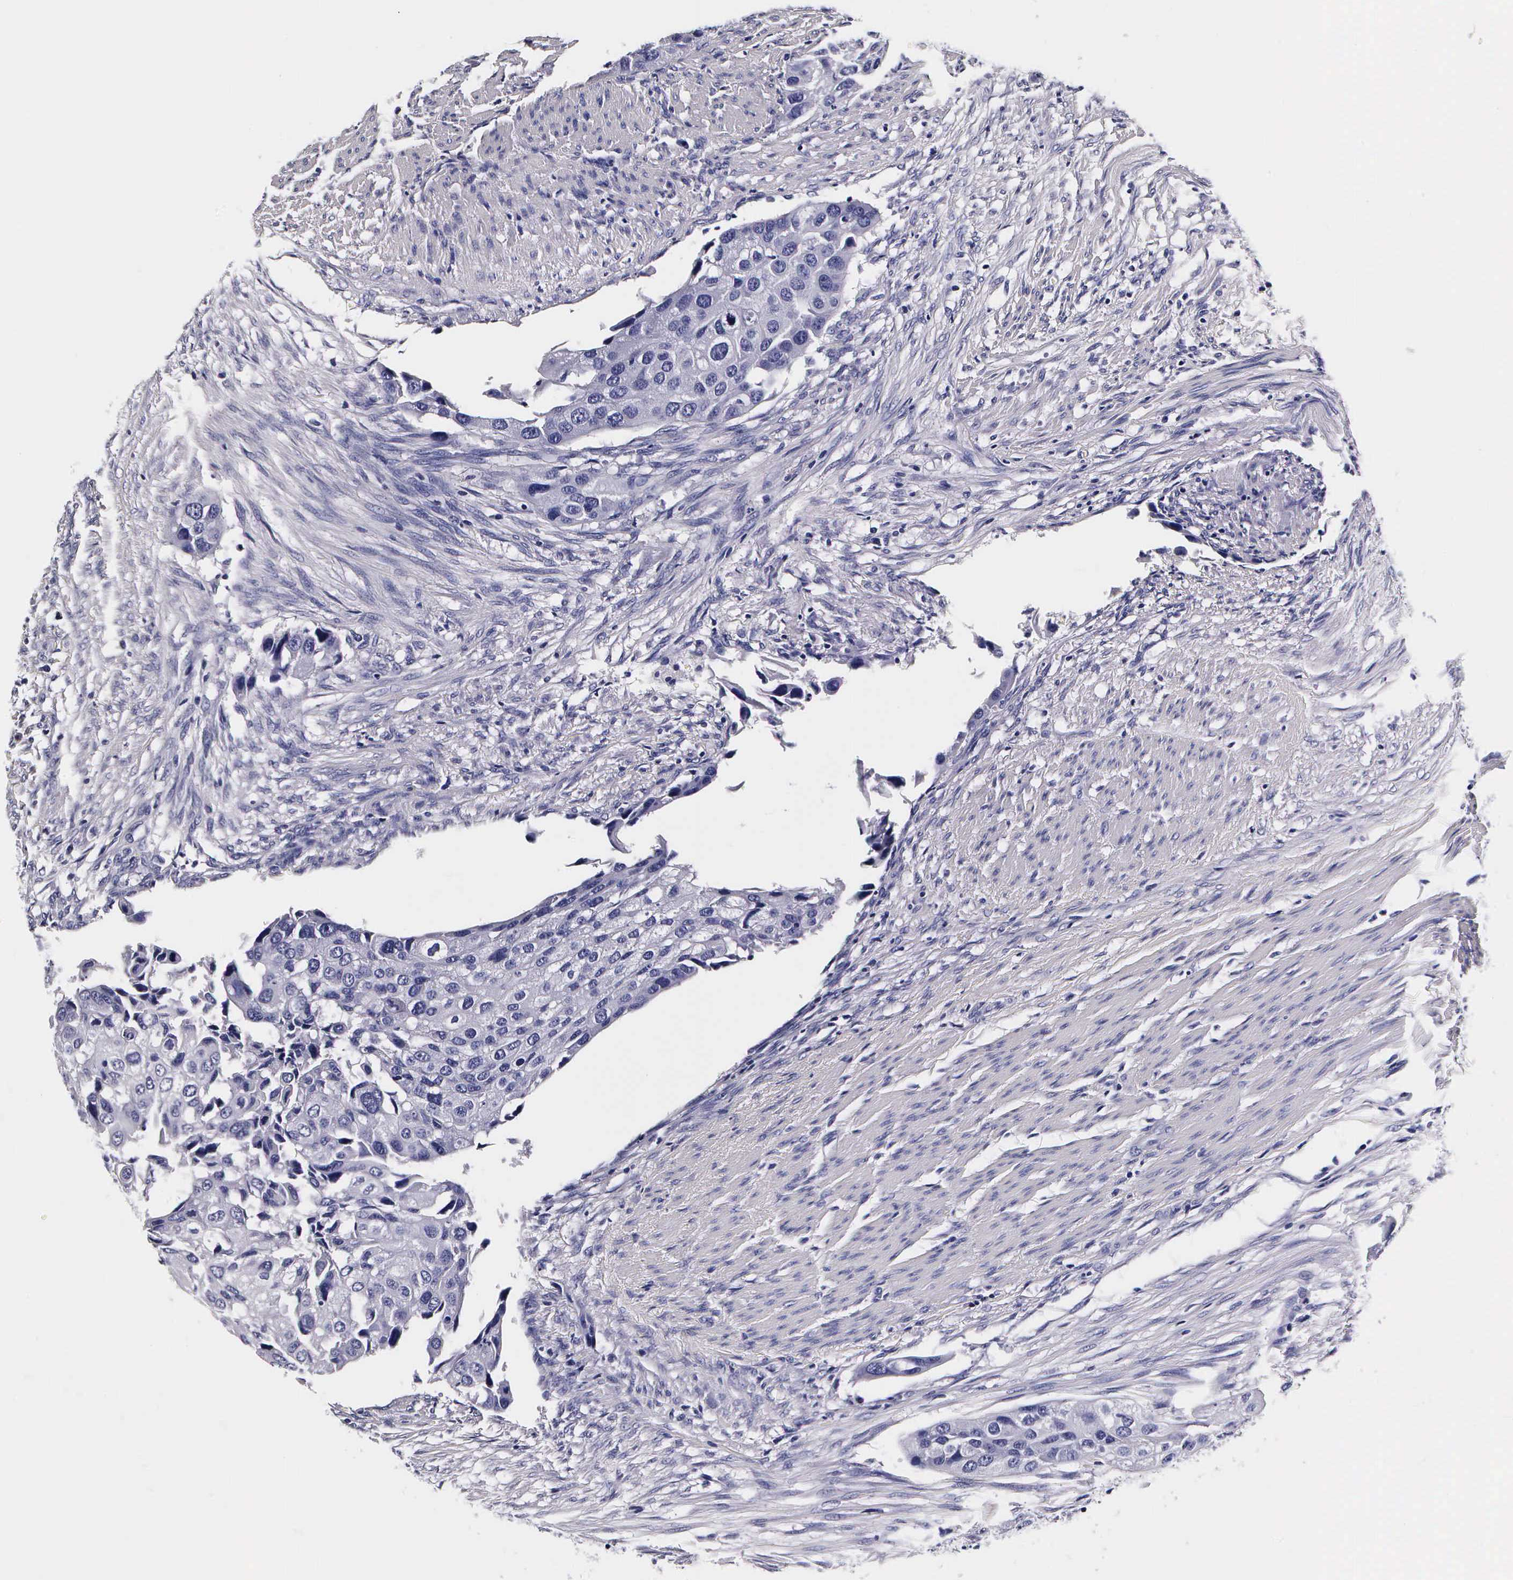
{"staining": {"intensity": "negative", "quantity": "none", "location": "none"}, "tissue": "urothelial cancer", "cell_type": "Tumor cells", "image_type": "cancer", "snomed": [{"axis": "morphology", "description": "Urothelial carcinoma, High grade"}, {"axis": "topography", "description": "Urinary bladder"}], "caption": "Immunohistochemical staining of urothelial cancer shows no significant positivity in tumor cells.", "gene": "IAPP", "patient": {"sex": "male", "age": 55}}